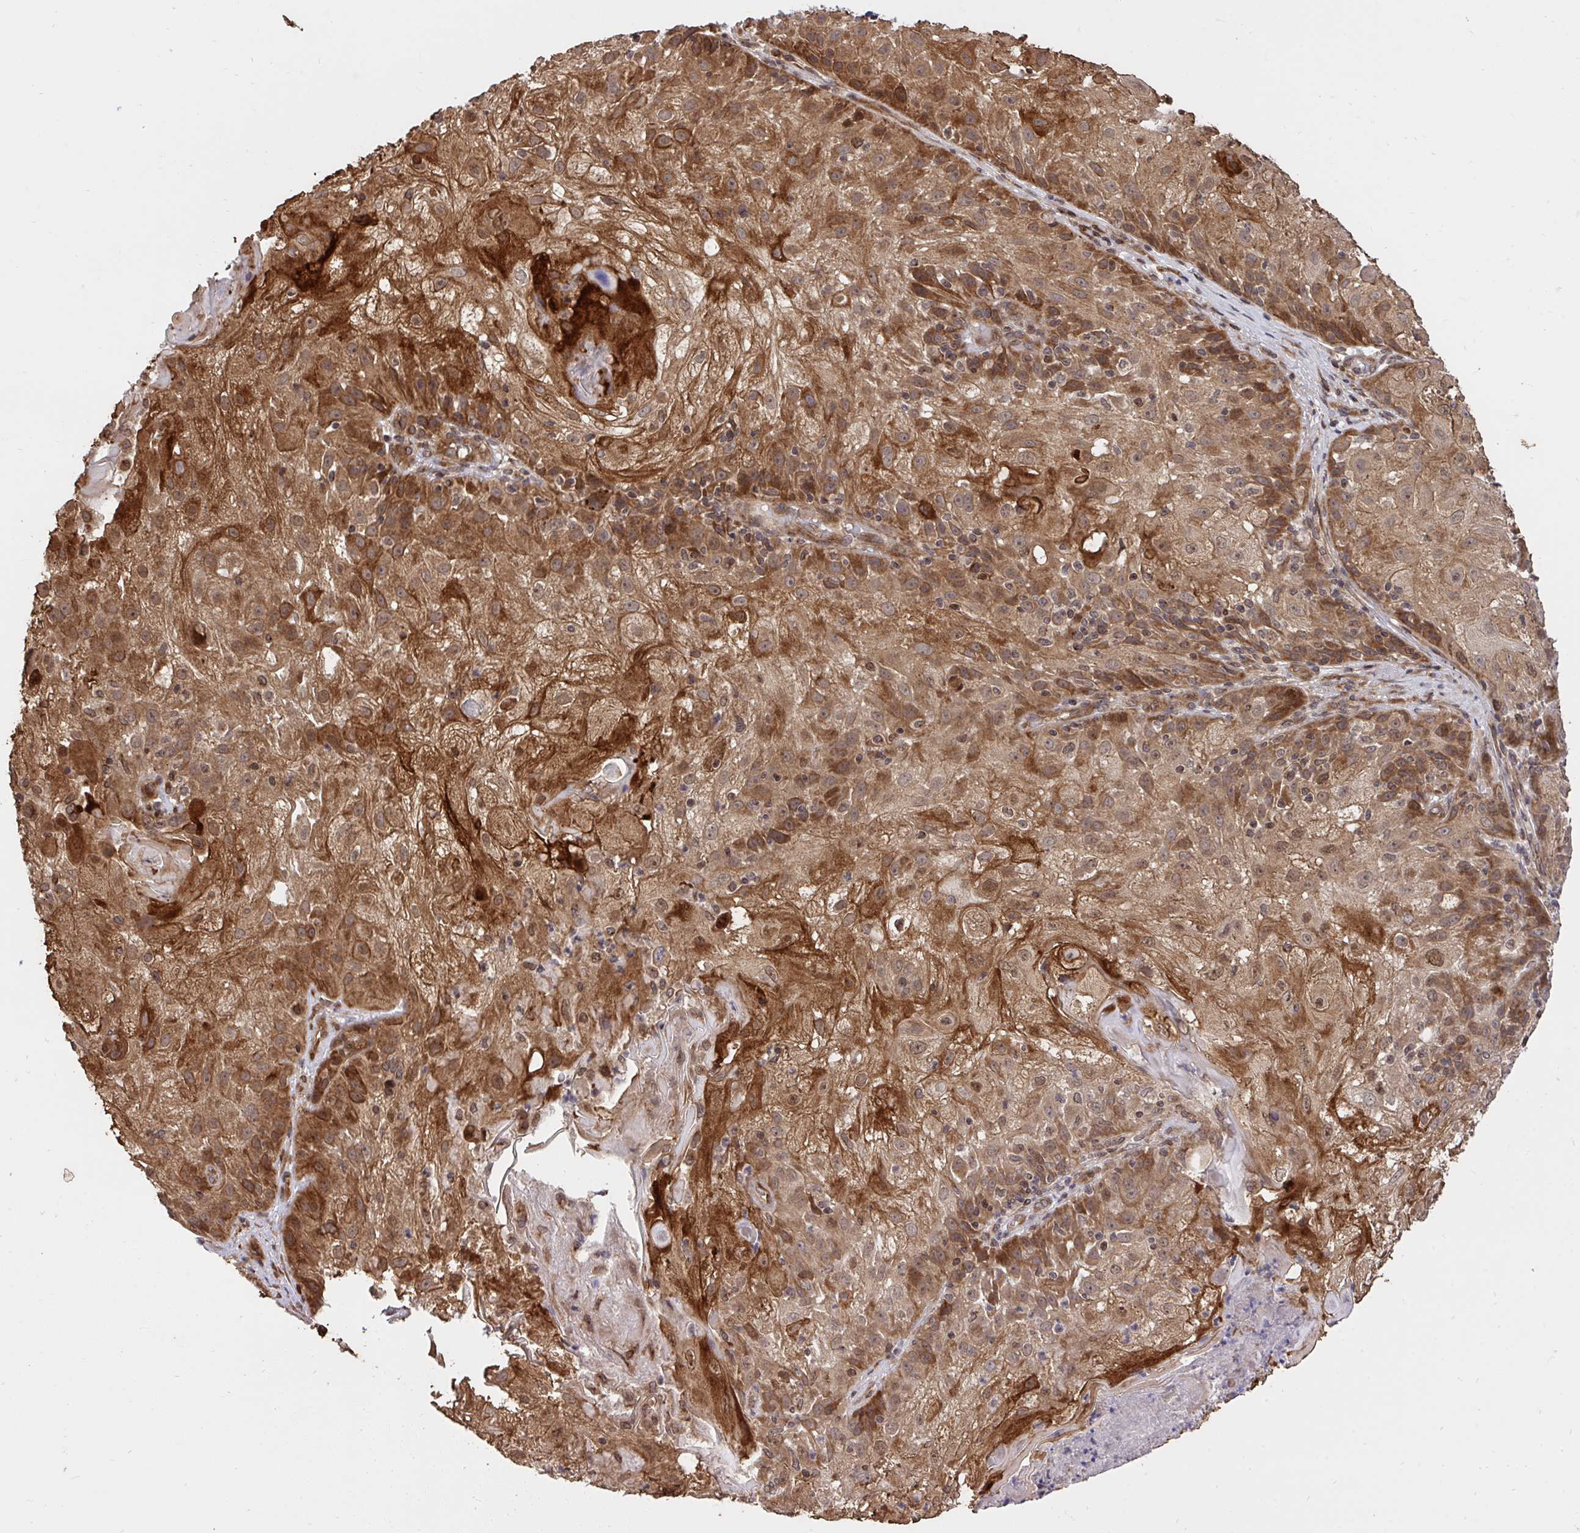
{"staining": {"intensity": "moderate", "quantity": ">75%", "location": "cytoplasmic/membranous"}, "tissue": "skin cancer", "cell_type": "Tumor cells", "image_type": "cancer", "snomed": [{"axis": "morphology", "description": "Normal tissue, NOS"}, {"axis": "morphology", "description": "Squamous cell carcinoma, NOS"}, {"axis": "topography", "description": "Skin"}], "caption": "Skin cancer stained with a brown dye demonstrates moderate cytoplasmic/membranous positive staining in about >75% of tumor cells.", "gene": "ERI1", "patient": {"sex": "female", "age": 83}}